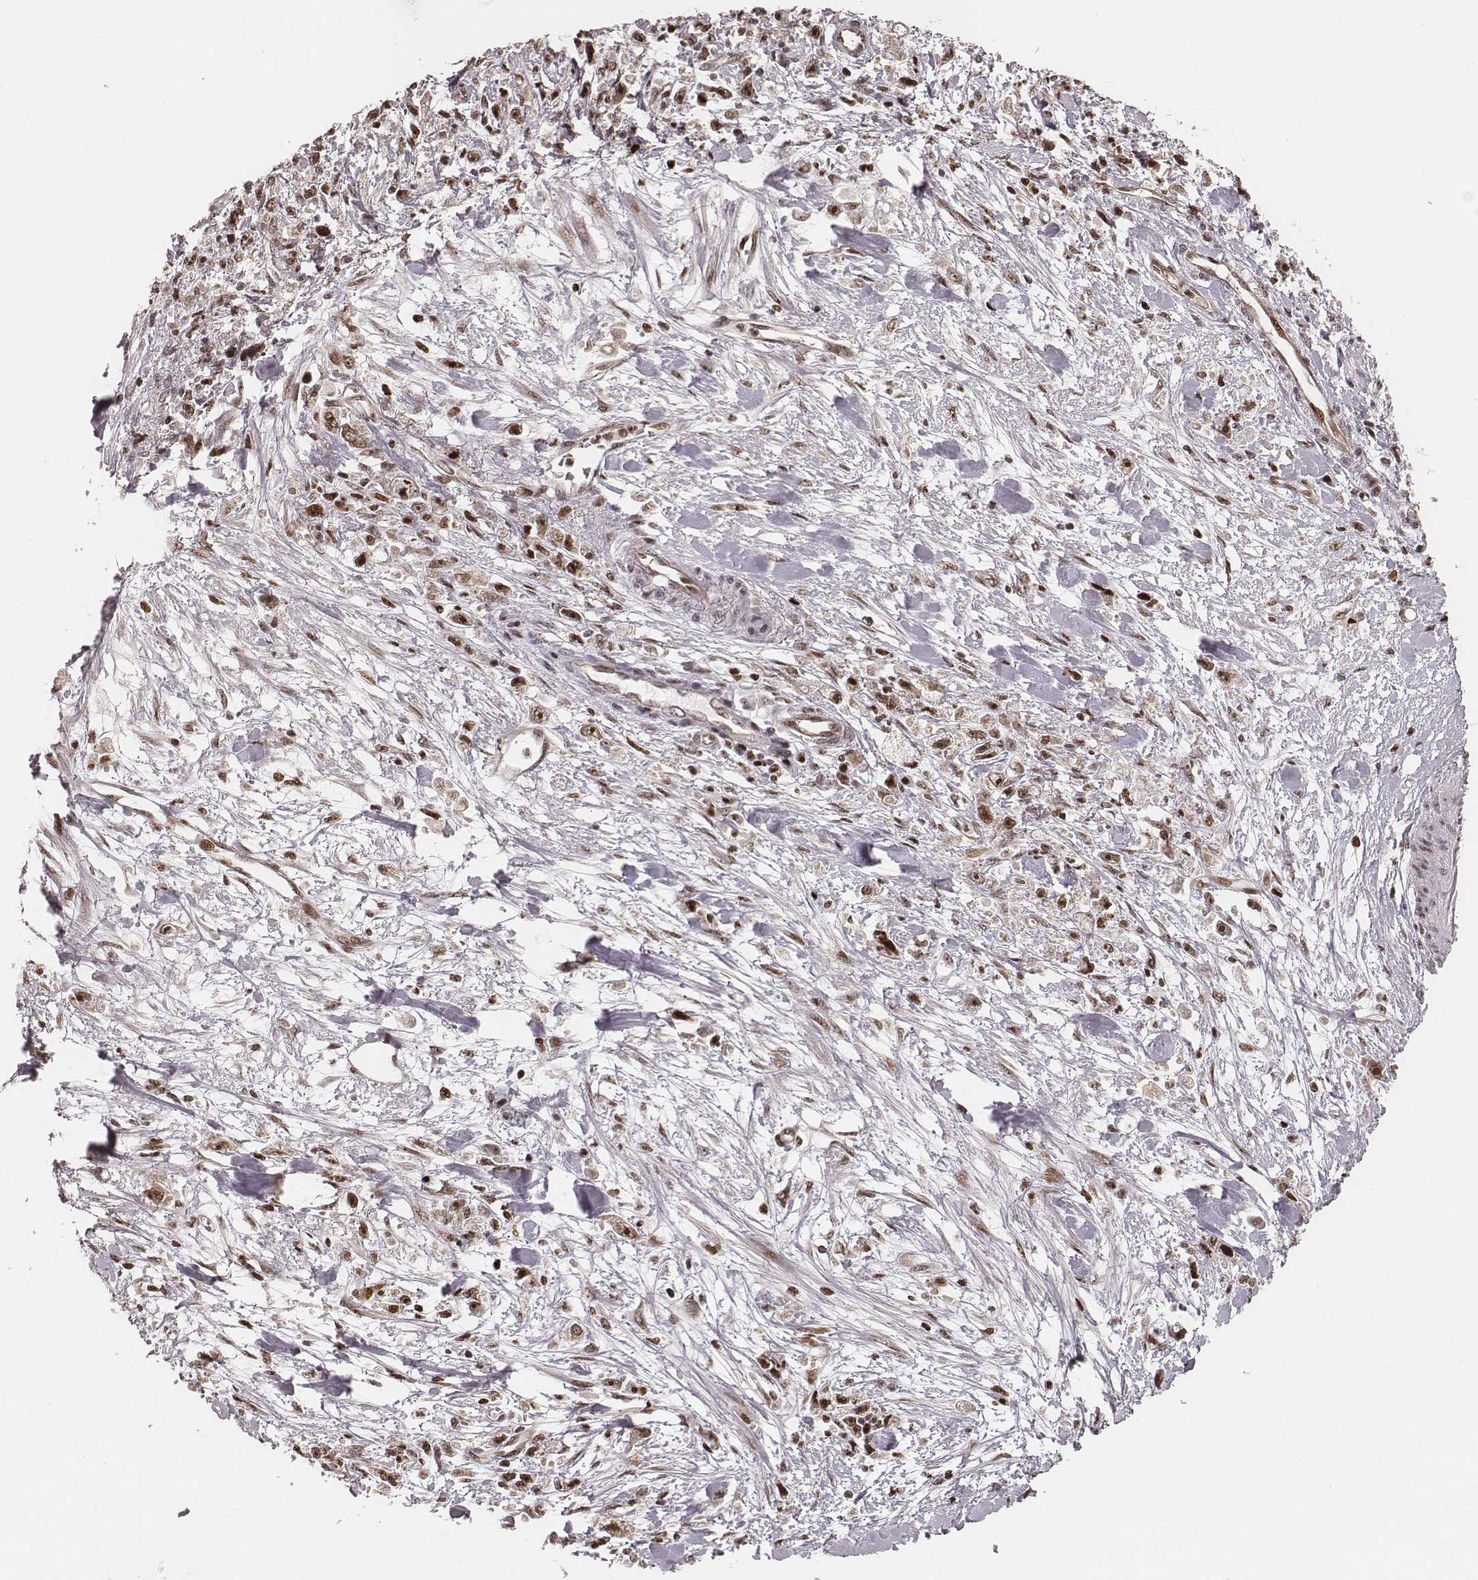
{"staining": {"intensity": "moderate", "quantity": "25%-75%", "location": "cytoplasmic/membranous,nuclear"}, "tissue": "stomach cancer", "cell_type": "Tumor cells", "image_type": "cancer", "snomed": [{"axis": "morphology", "description": "Adenocarcinoma, NOS"}, {"axis": "topography", "description": "Stomach"}], "caption": "Moderate cytoplasmic/membranous and nuclear staining for a protein is appreciated in about 25%-75% of tumor cells of adenocarcinoma (stomach) using immunohistochemistry.", "gene": "VRK3", "patient": {"sex": "female", "age": 59}}